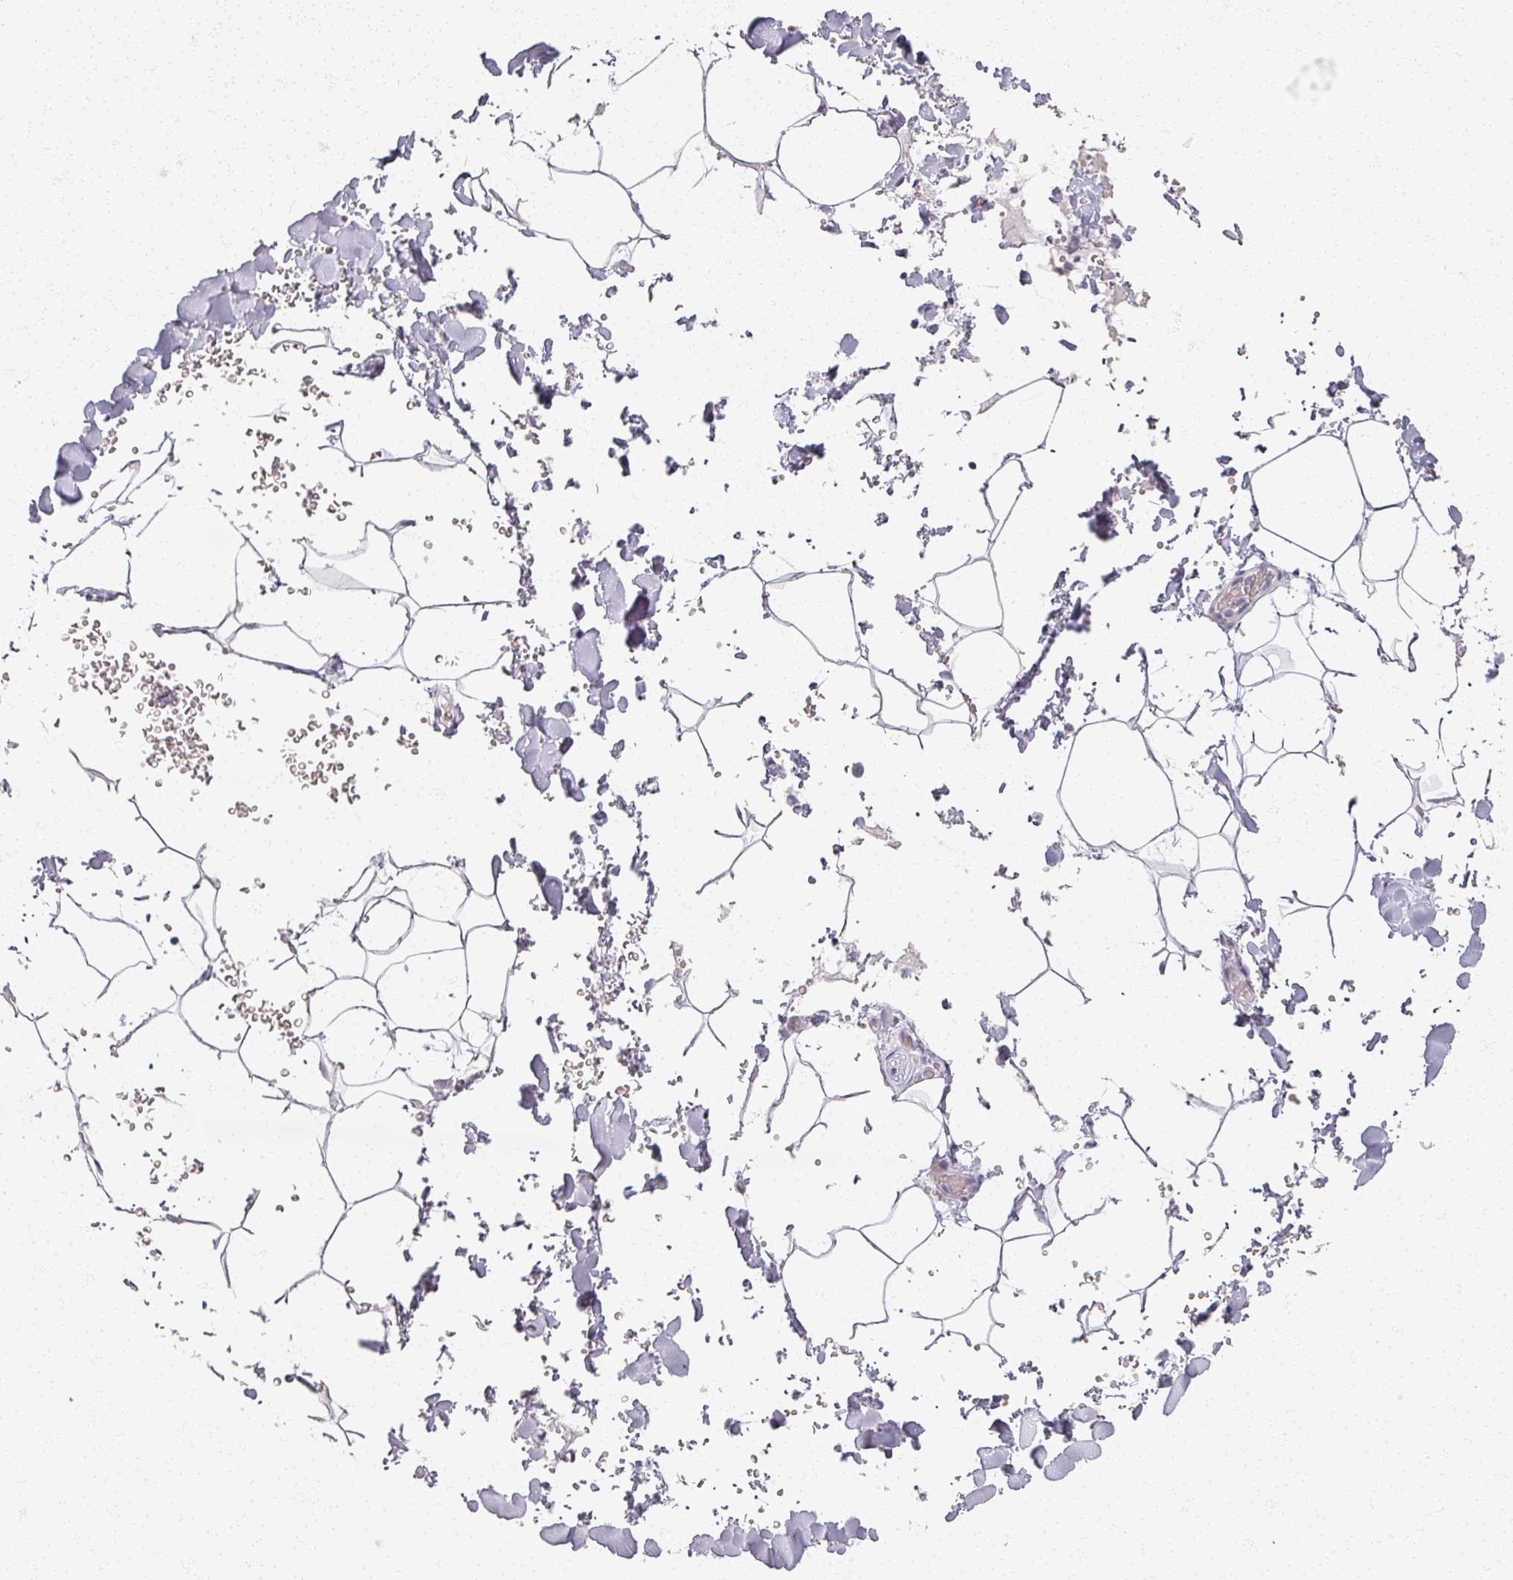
{"staining": {"intensity": "negative", "quantity": "none", "location": "none"}, "tissue": "adipose tissue", "cell_type": "Adipocytes", "image_type": "normal", "snomed": [{"axis": "morphology", "description": "Normal tissue, NOS"}, {"axis": "topography", "description": "Rectum"}, {"axis": "topography", "description": "Peripheral nerve tissue"}], "caption": "This photomicrograph is of unremarkable adipose tissue stained with immunohistochemistry to label a protein in brown with the nuclei are counter-stained blue. There is no expression in adipocytes. (DAB immunohistochemistry with hematoxylin counter stain).", "gene": "RFPL2", "patient": {"sex": "female", "age": 69}}